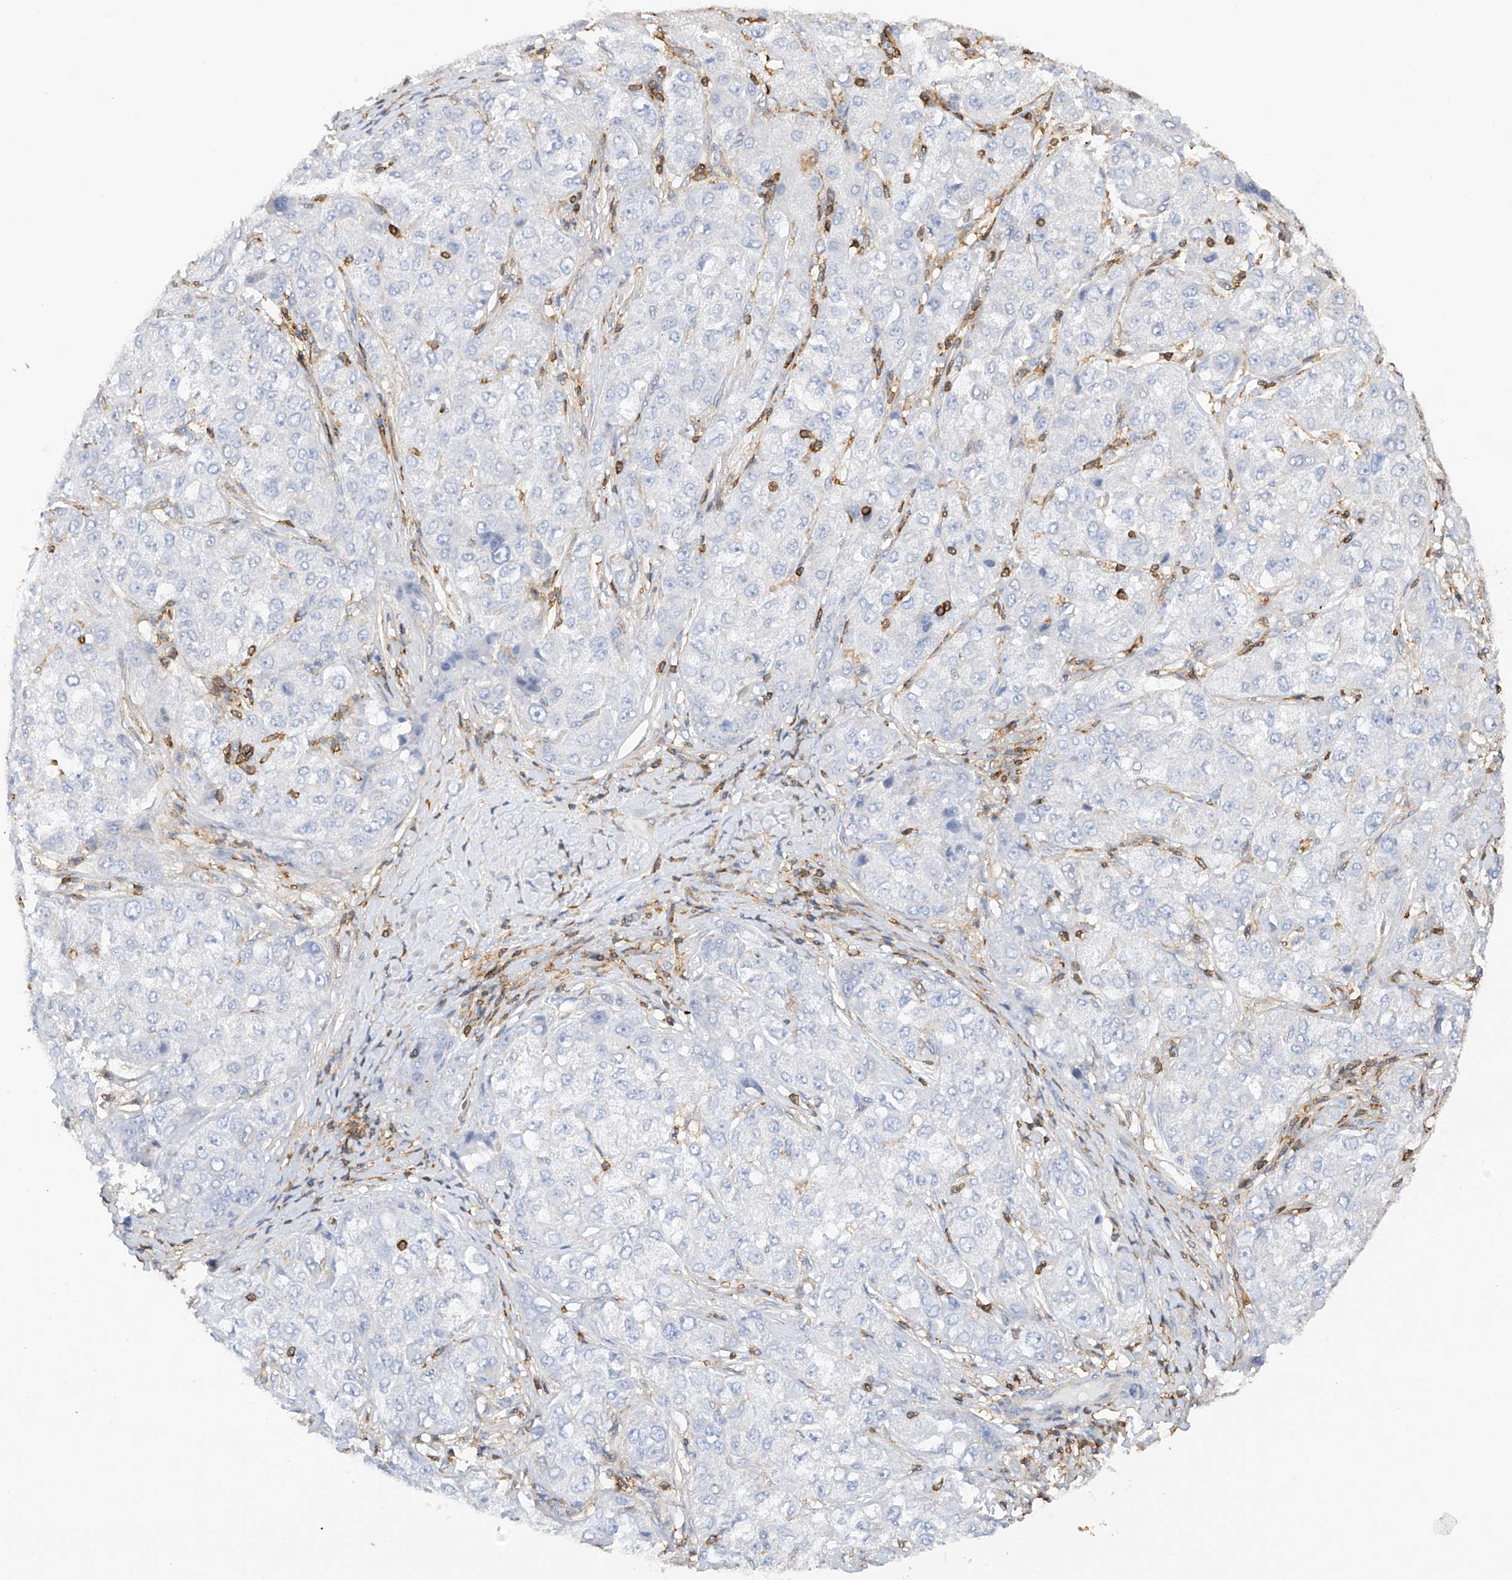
{"staining": {"intensity": "negative", "quantity": "none", "location": "none"}, "tissue": "liver cancer", "cell_type": "Tumor cells", "image_type": "cancer", "snomed": [{"axis": "morphology", "description": "Carcinoma, Hepatocellular, NOS"}, {"axis": "topography", "description": "Liver"}], "caption": "Immunohistochemistry (IHC) of human liver hepatocellular carcinoma shows no staining in tumor cells.", "gene": "ARHGAP25", "patient": {"sex": "male", "age": 80}}